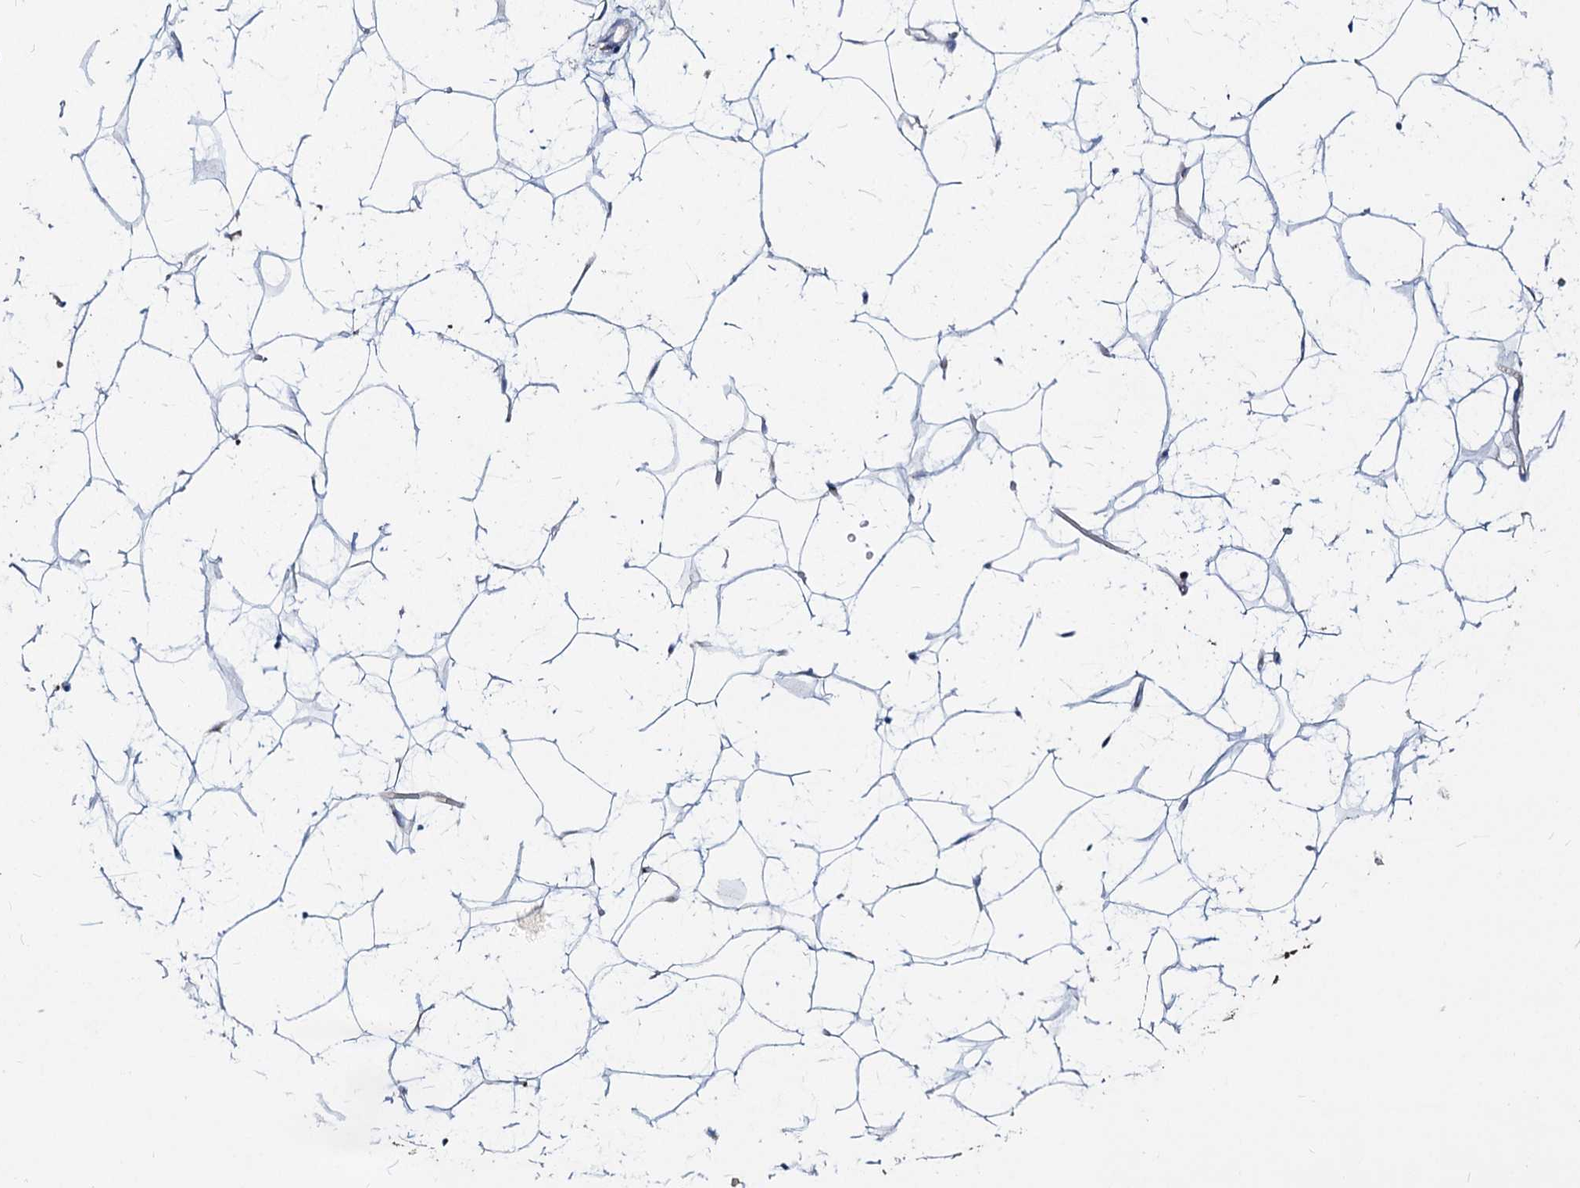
{"staining": {"intensity": "negative", "quantity": "none", "location": "none"}, "tissue": "adipose tissue", "cell_type": "Adipocytes", "image_type": "normal", "snomed": [{"axis": "morphology", "description": "Normal tissue, NOS"}, {"axis": "topography", "description": "Breast"}], "caption": "IHC of benign adipose tissue displays no staining in adipocytes. (Brightfield microscopy of DAB immunohistochemistry at high magnification).", "gene": "AGBL4", "patient": {"sex": "female", "age": 26}}